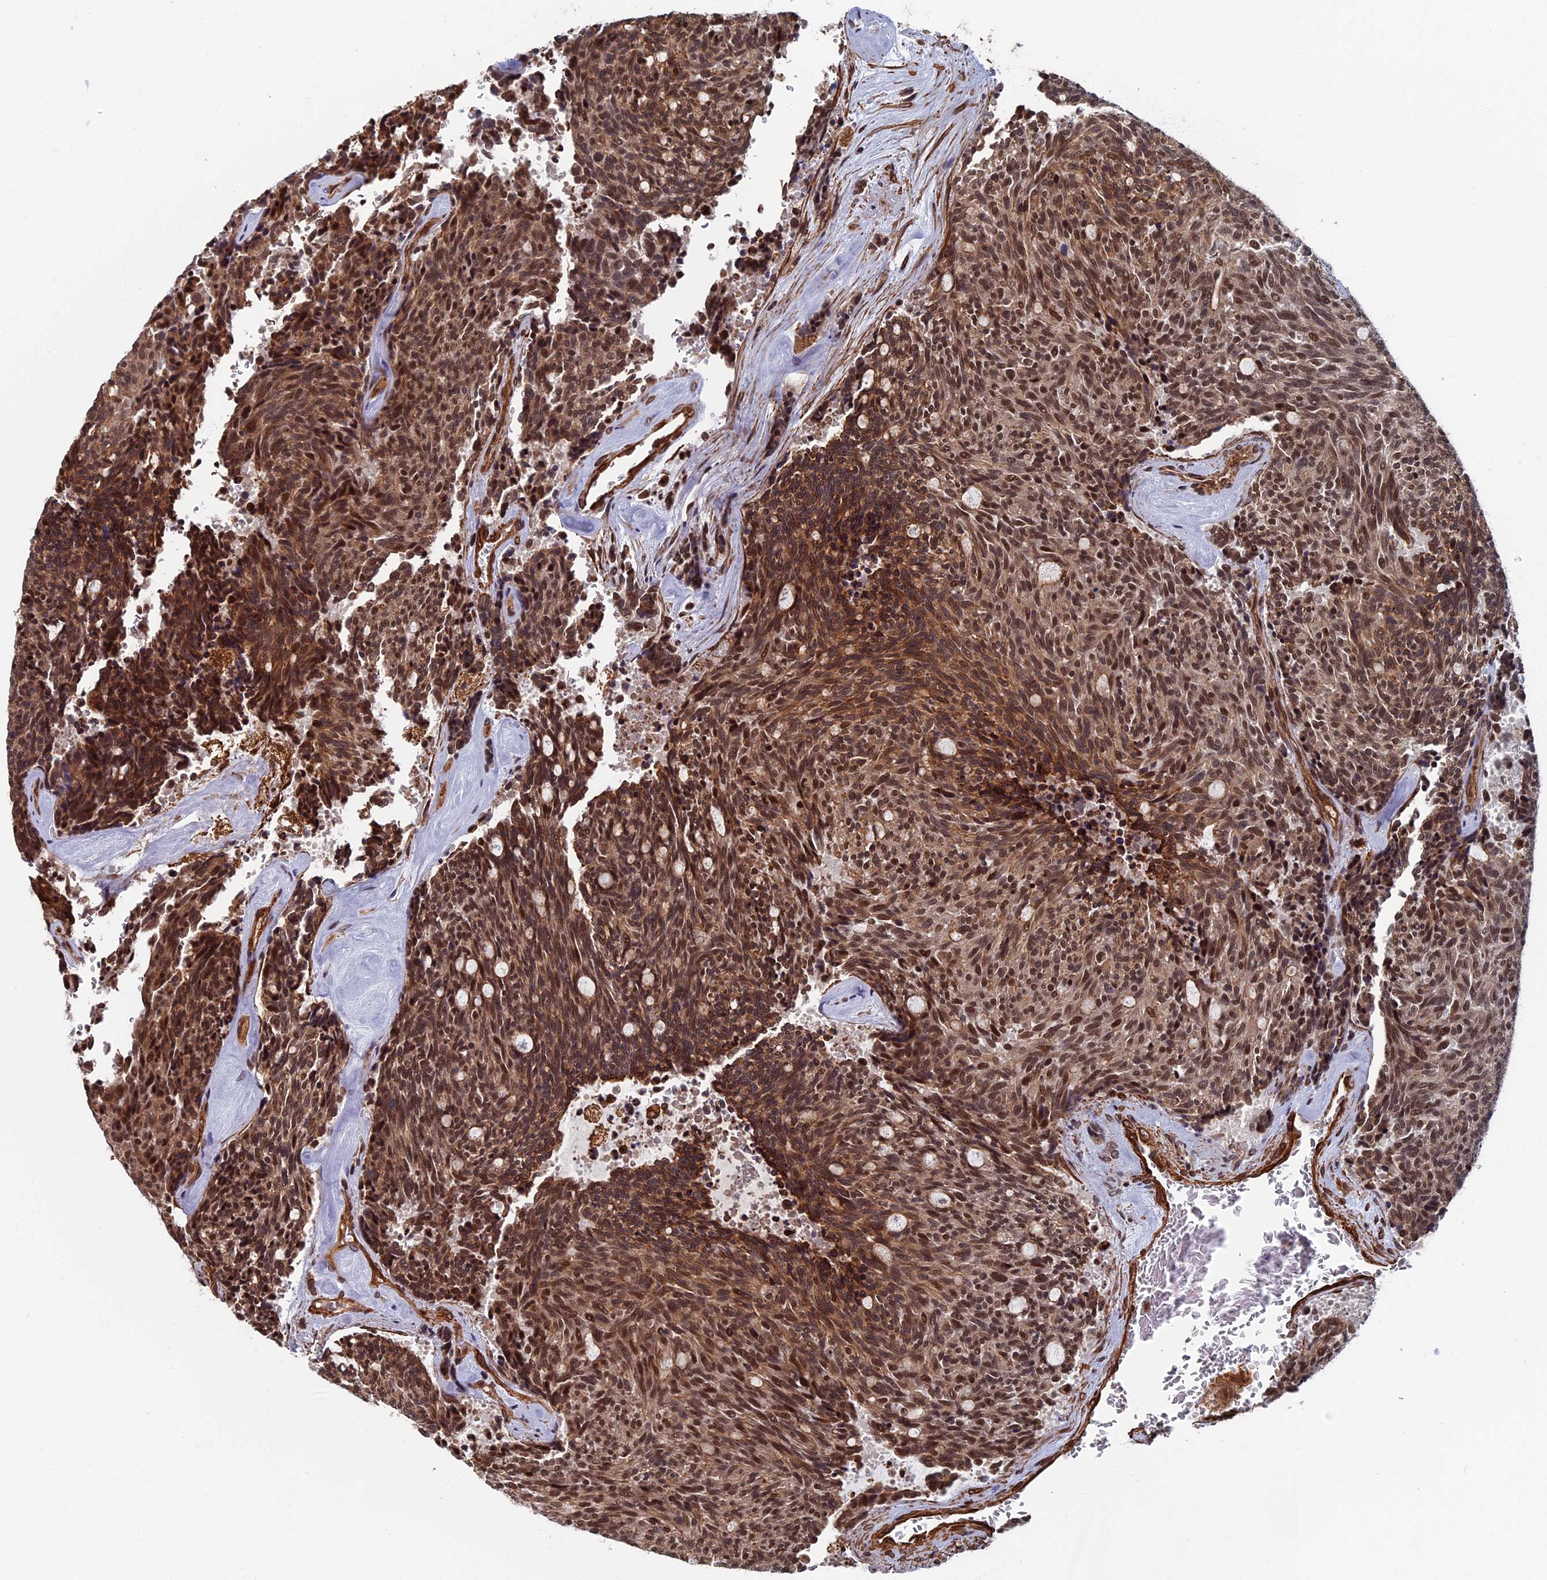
{"staining": {"intensity": "strong", "quantity": ">75%", "location": "cytoplasmic/membranous,nuclear"}, "tissue": "carcinoid", "cell_type": "Tumor cells", "image_type": "cancer", "snomed": [{"axis": "morphology", "description": "Carcinoid, malignant, NOS"}, {"axis": "topography", "description": "Pancreas"}], "caption": "Immunohistochemistry (IHC) of human malignant carcinoid reveals high levels of strong cytoplasmic/membranous and nuclear staining in approximately >75% of tumor cells. Immunohistochemistry (IHC) stains the protein of interest in brown and the nuclei are stained blue.", "gene": "CTDP1", "patient": {"sex": "female", "age": 54}}